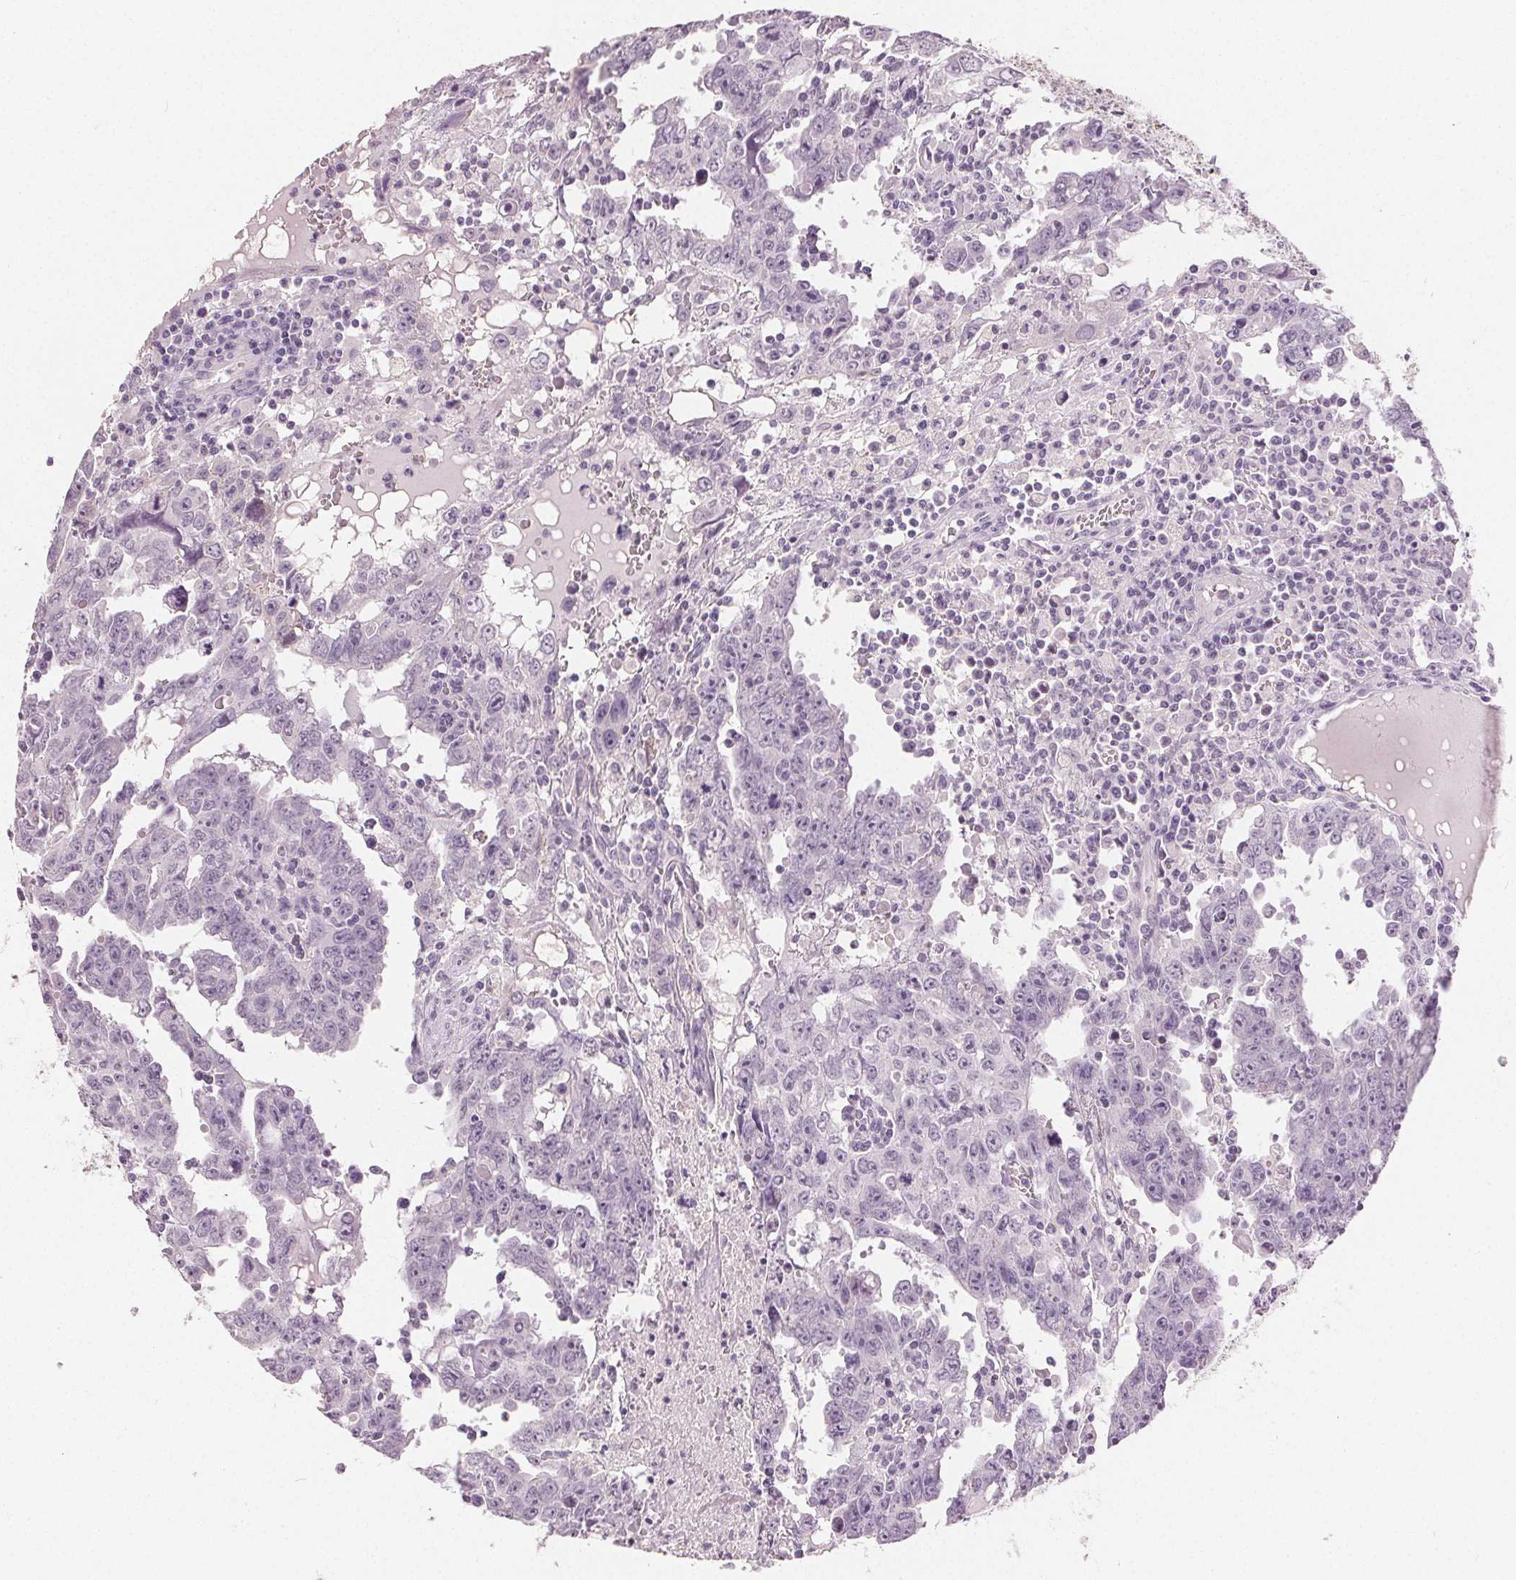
{"staining": {"intensity": "negative", "quantity": "none", "location": "none"}, "tissue": "testis cancer", "cell_type": "Tumor cells", "image_type": "cancer", "snomed": [{"axis": "morphology", "description": "Carcinoma, Embryonal, NOS"}, {"axis": "topography", "description": "Testis"}], "caption": "High power microscopy histopathology image of an immunohistochemistry (IHC) image of embryonal carcinoma (testis), revealing no significant positivity in tumor cells.", "gene": "CA12", "patient": {"sex": "male", "age": 22}}